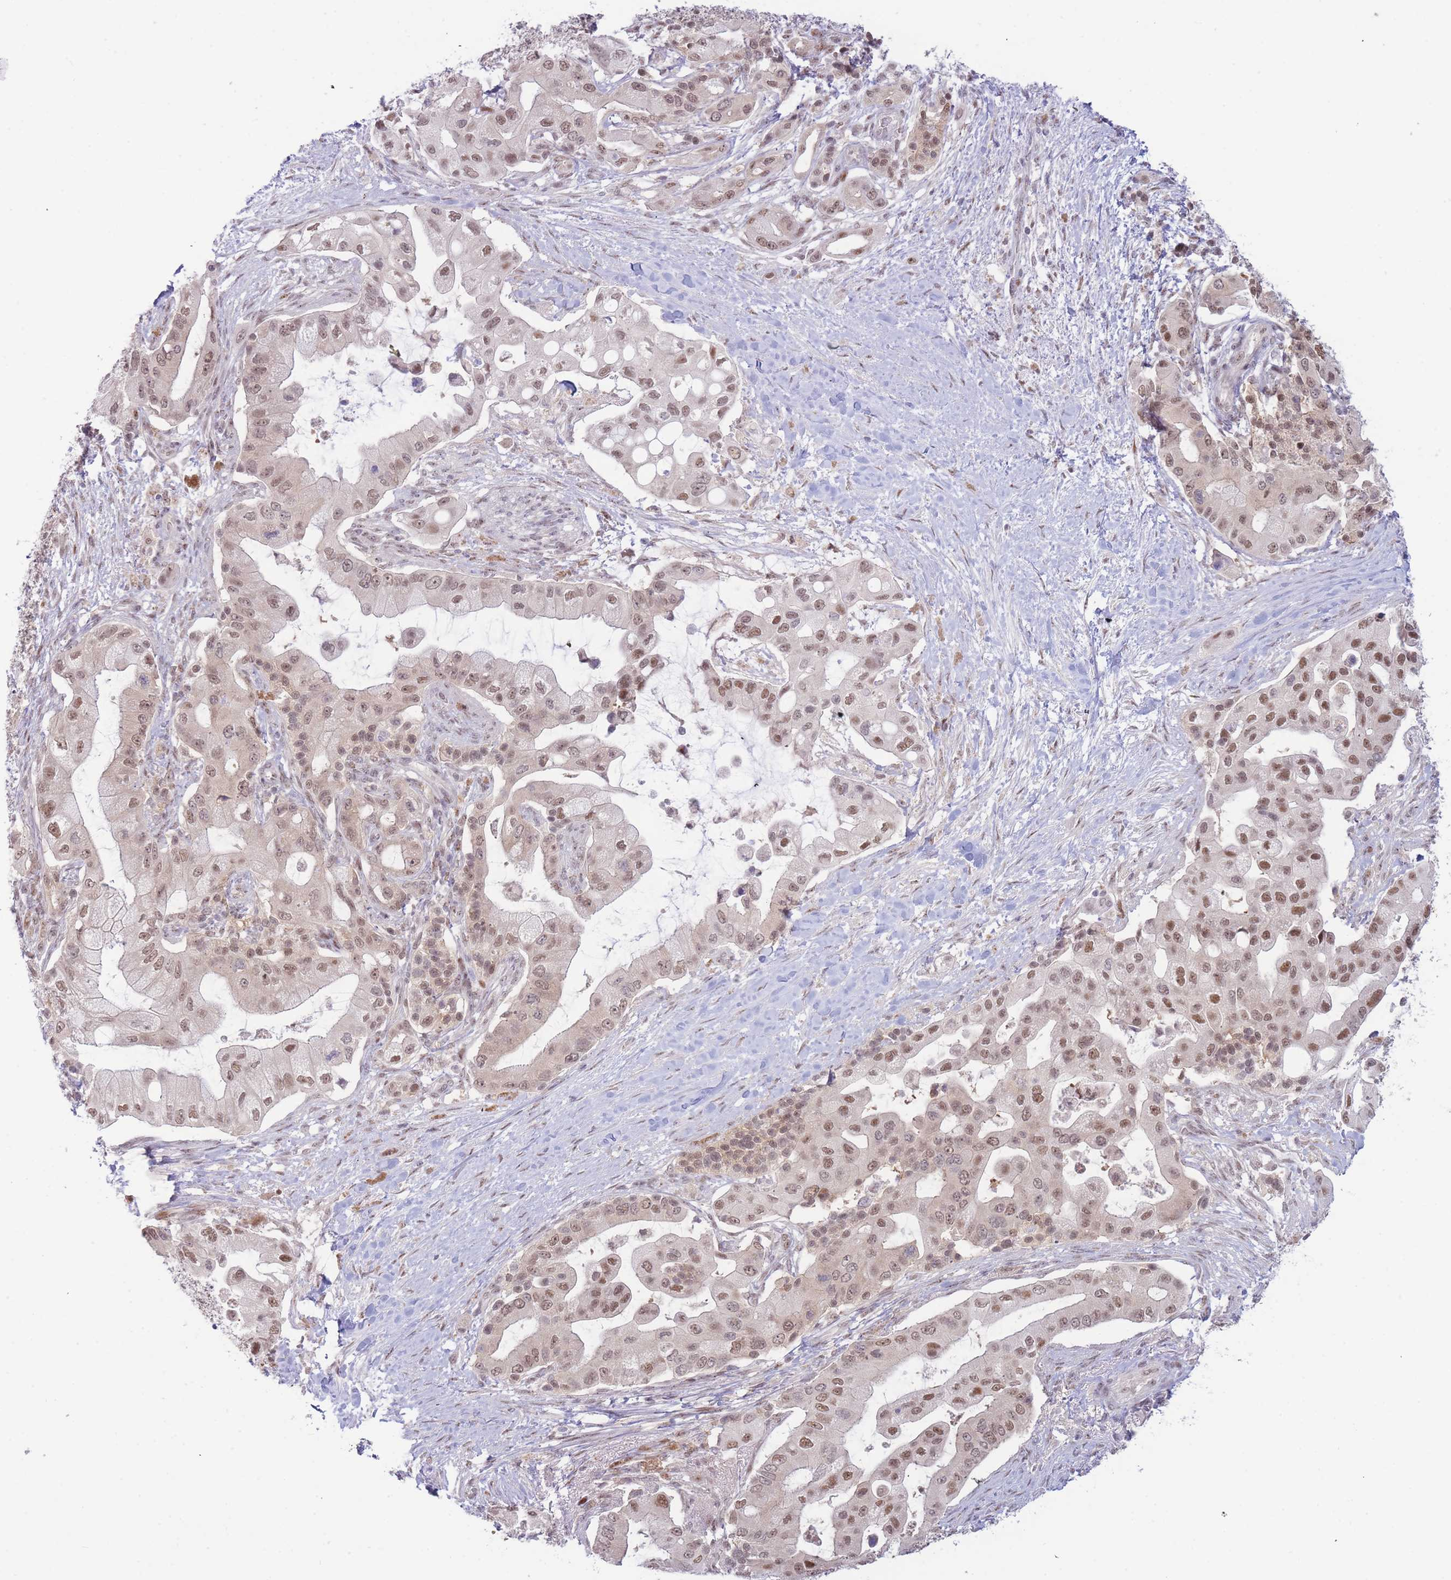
{"staining": {"intensity": "moderate", "quantity": ">75%", "location": "nuclear"}, "tissue": "pancreatic cancer", "cell_type": "Tumor cells", "image_type": "cancer", "snomed": [{"axis": "morphology", "description": "Adenocarcinoma, NOS"}, {"axis": "topography", "description": "Pancreas"}], "caption": "The immunohistochemical stain highlights moderate nuclear expression in tumor cells of pancreatic cancer (adenocarcinoma) tissue. The staining was performed using DAB (3,3'-diaminobenzidine), with brown indicating positive protein expression. Nuclei are stained blue with hematoxylin.", "gene": "DEAF1", "patient": {"sex": "male", "age": 57}}